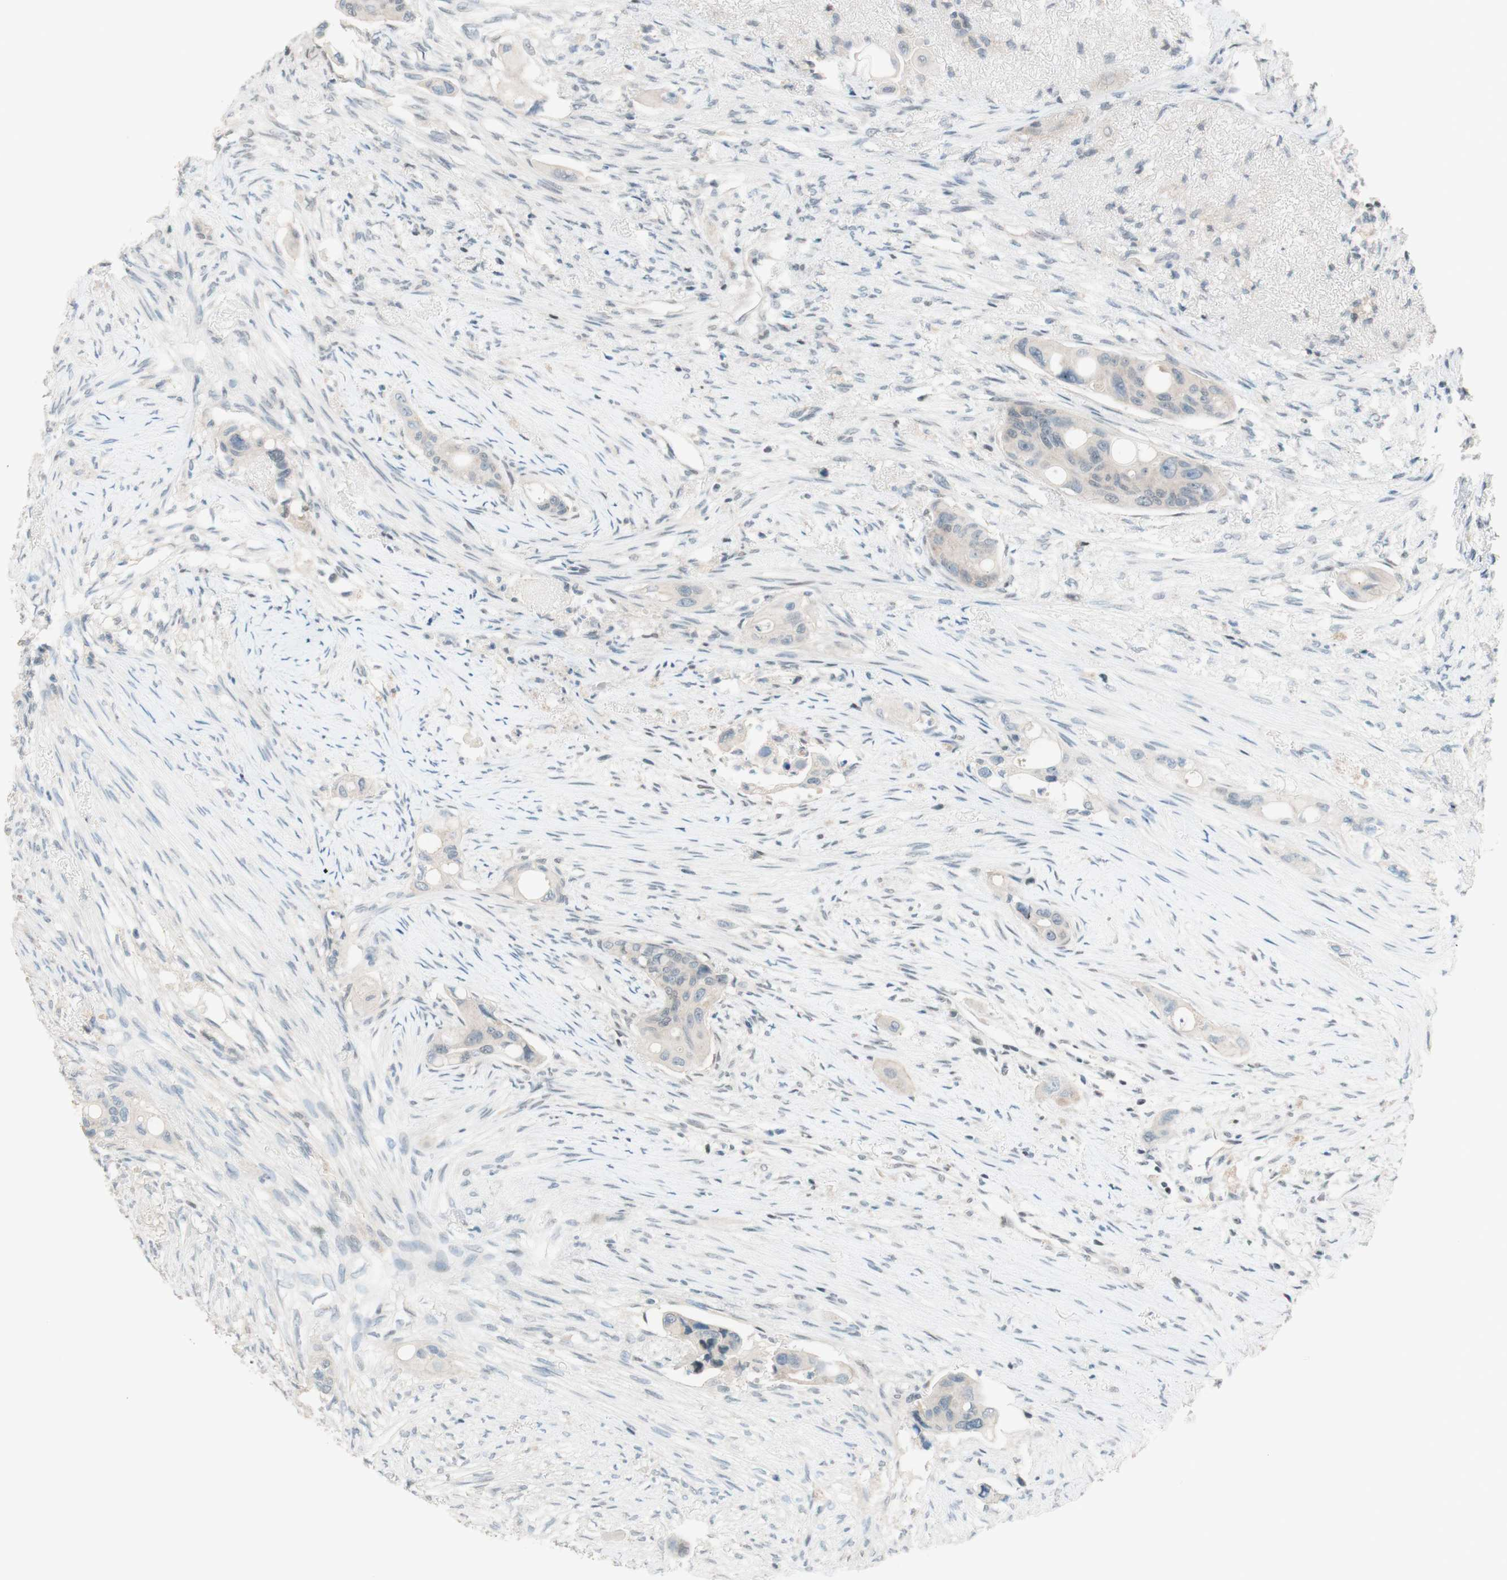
{"staining": {"intensity": "weak", "quantity": "25%-75%", "location": "cytoplasmic/membranous"}, "tissue": "colorectal cancer", "cell_type": "Tumor cells", "image_type": "cancer", "snomed": [{"axis": "morphology", "description": "Adenocarcinoma, NOS"}, {"axis": "topography", "description": "Colon"}], "caption": "Immunohistochemical staining of colorectal cancer exhibits low levels of weak cytoplasmic/membranous staining in approximately 25%-75% of tumor cells.", "gene": "JPH1", "patient": {"sex": "female", "age": 57}}